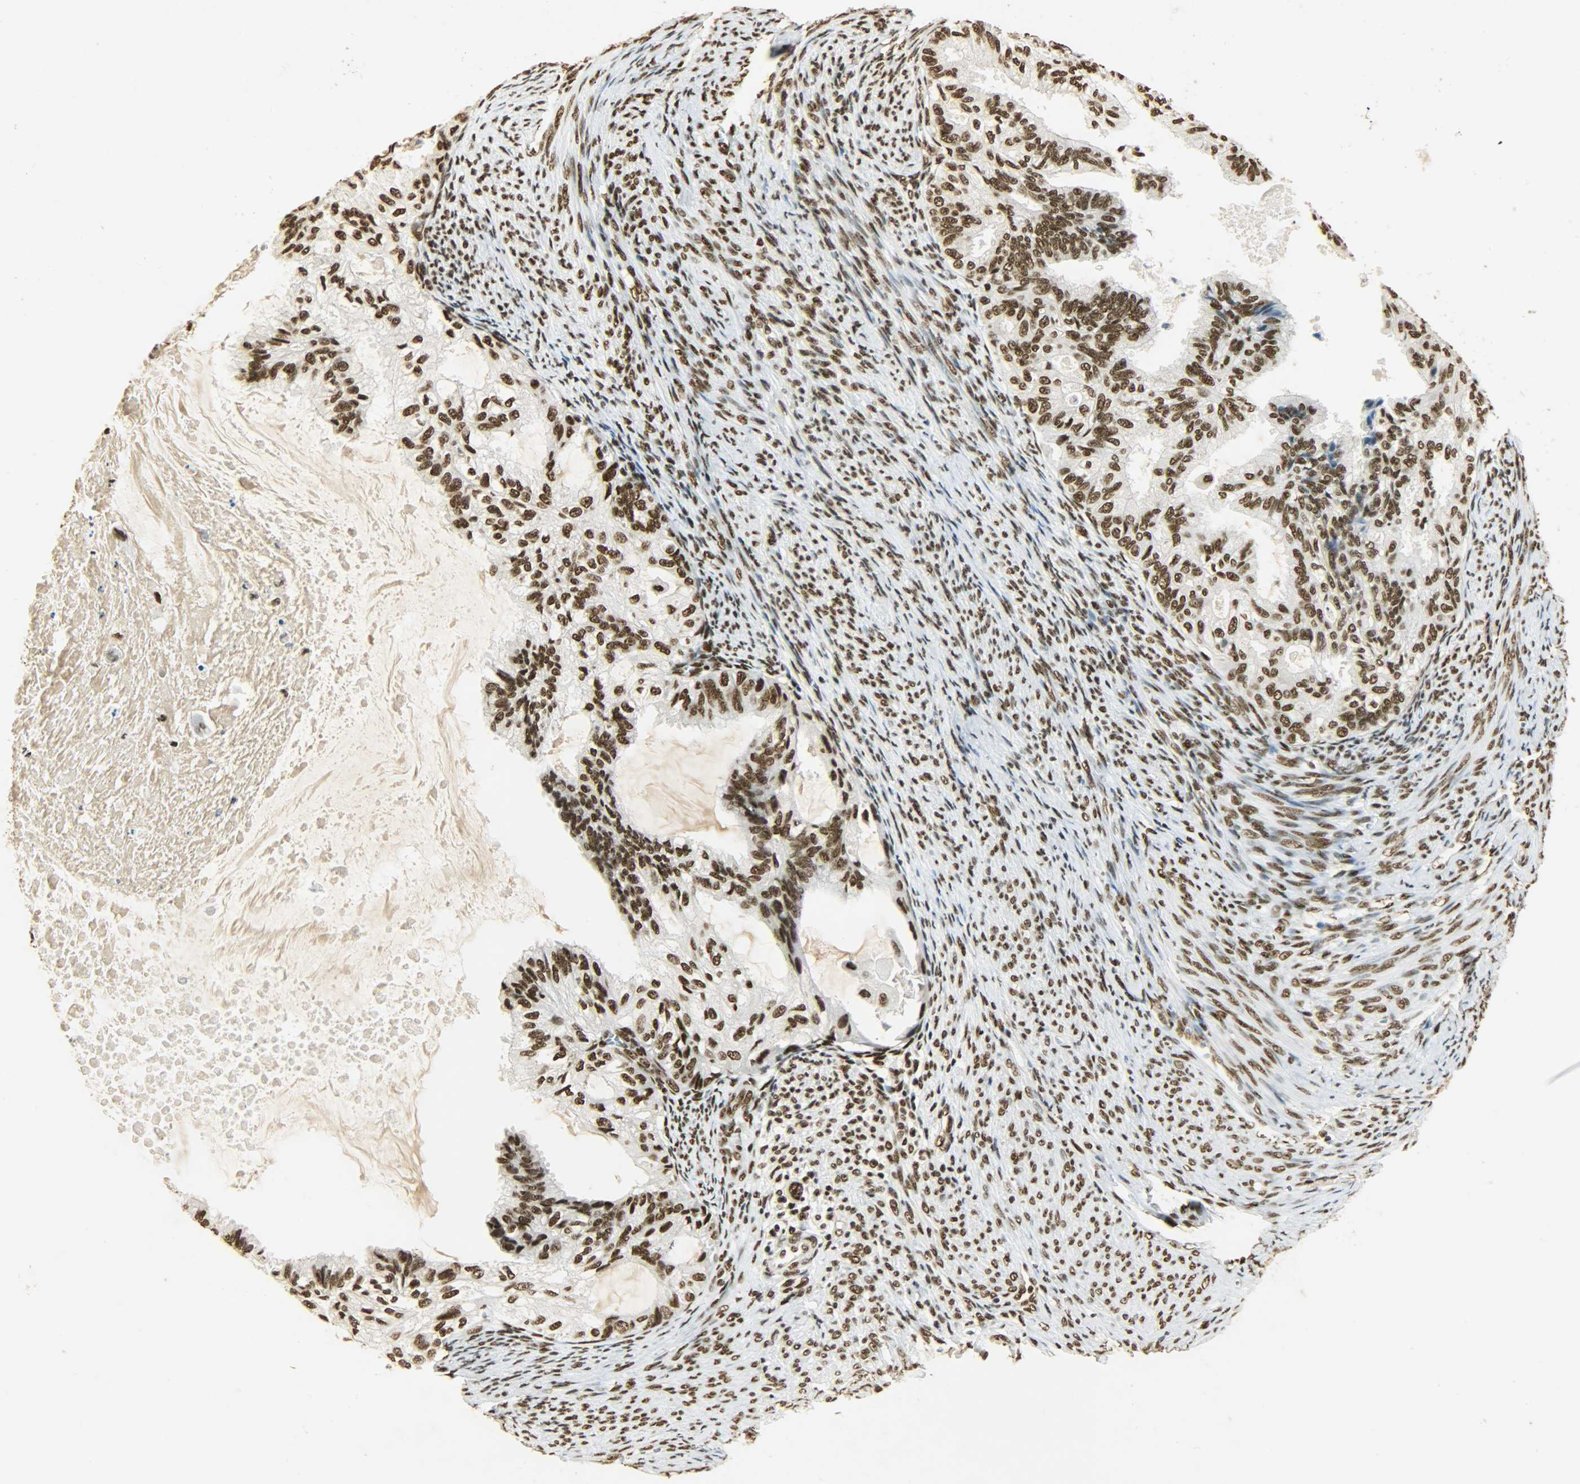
{"staining": {"intensity": "strong", "quantity": ">75%", "location": "nuclear"}, "tissue": "cervical cancer", "cell_type": "Tumor cells", "image_type": "cancer", "snomed": [{"axis": "morphology", "description": "Normal tissue, NOS"}, {"axis": "morphology", "description": "Adenocarcinoma, NOS"}, {"axis": "topography", "description": "Cervix"}, {"axis": "topography", "description": "Endometrium"}], "caption": "Immunohistochemical staining of cervical cancer displays high levels of strong nuclear positivity in approximately >75% of tumor cells.", "gene": "KHDRBS1", "patient": {"sex": "female", "age": 86}}